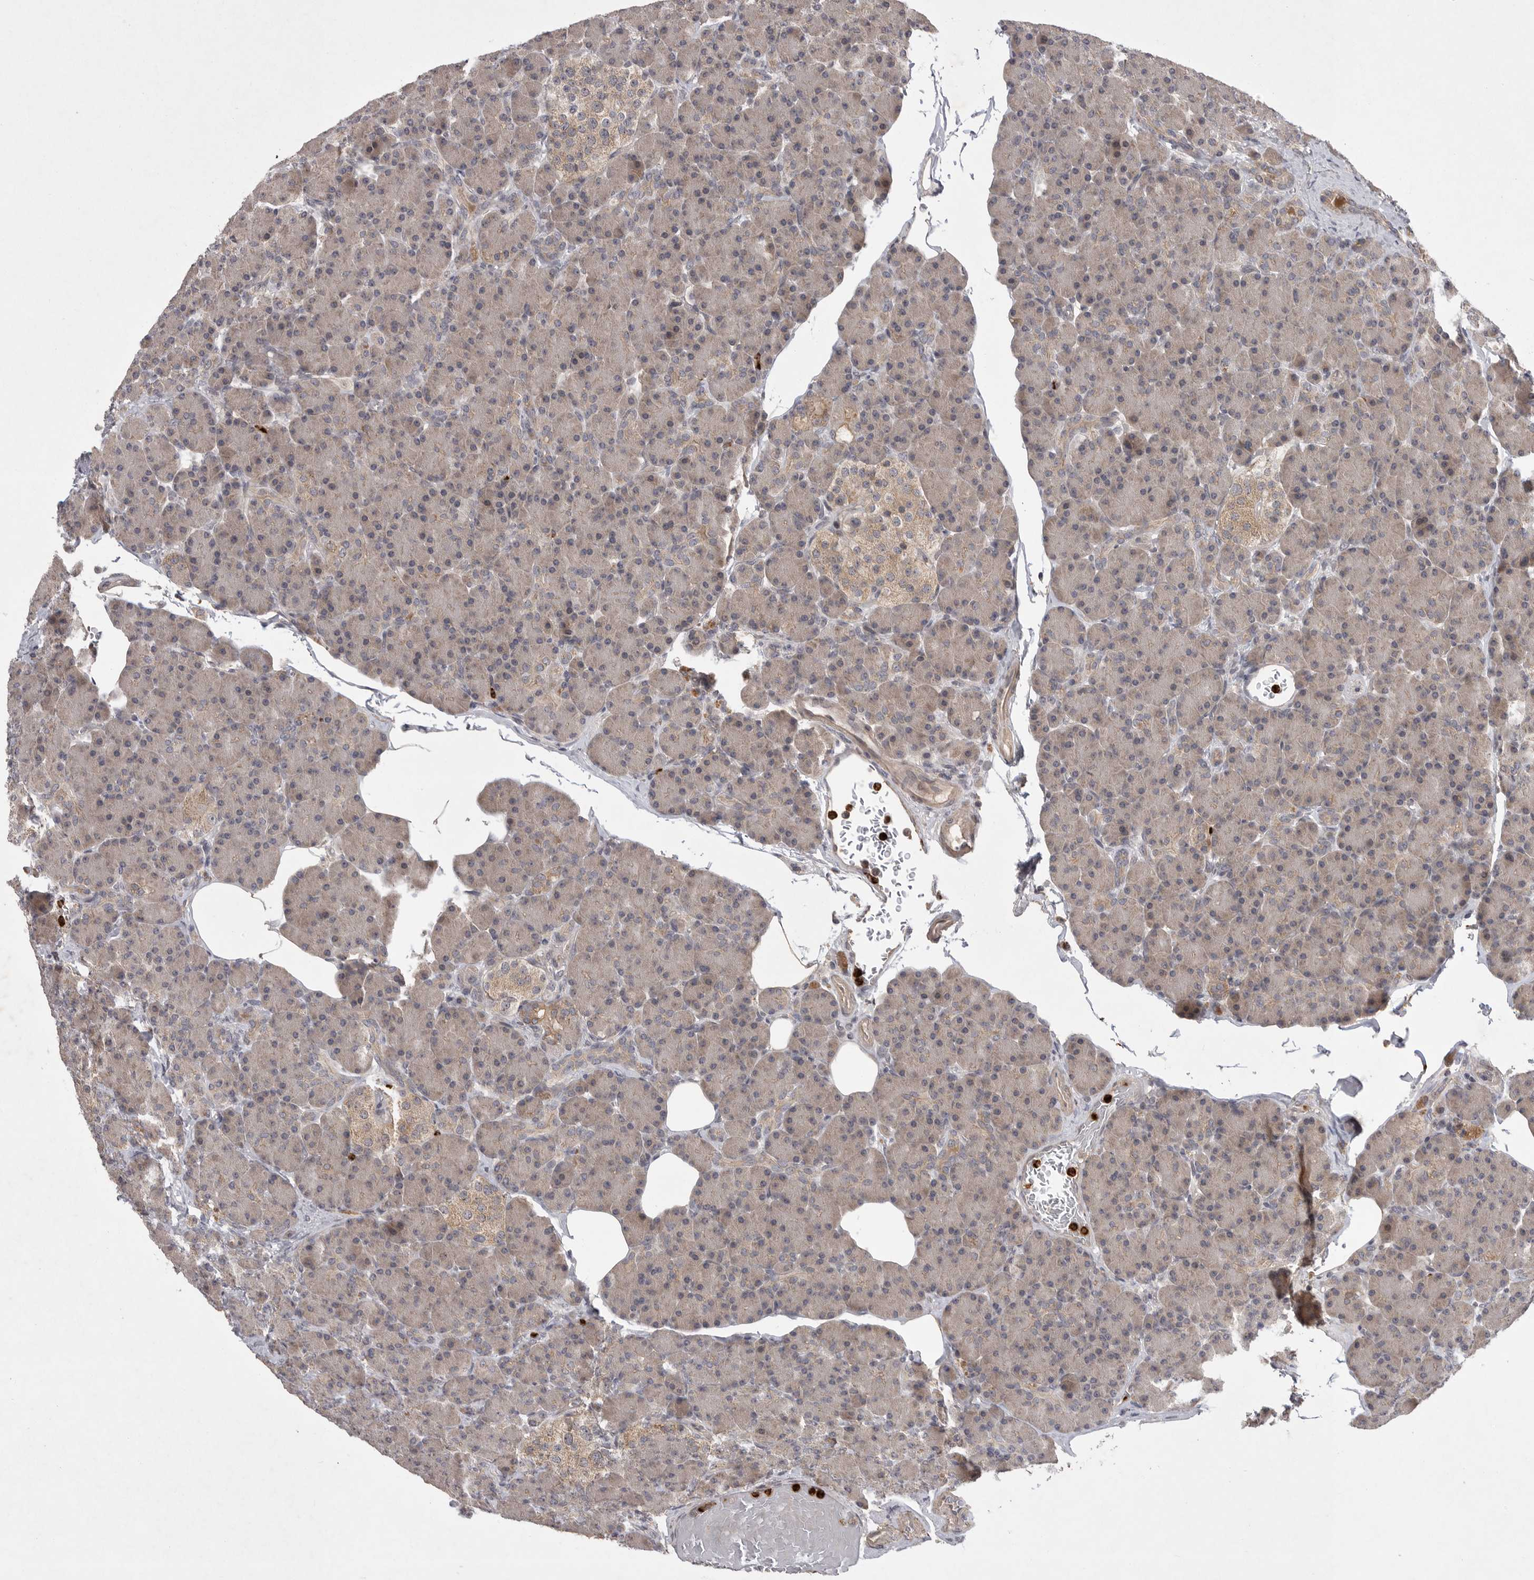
{"staining": {"intensity": "weak", "quantity": "25%-75%", "location": "cytoplasmic/membranous"}, "tissue": "pancreas", "cell_type": "Exocrine glandular cells", "image_type": "normal", "snomed": [{"axis": "morphology", "description": "Normal tissue, NOS"}, {"axis": "topography", "description": "Pancreas"}], "caption": "Normal pancreas displays weak cytoplasmic/membranous expression in approximately 25%-75% of exocrine glandular cells, visualized by immunohistochemistry.", "gene": "UBE3D", "patient": {"sex": "female", "age": 43}}